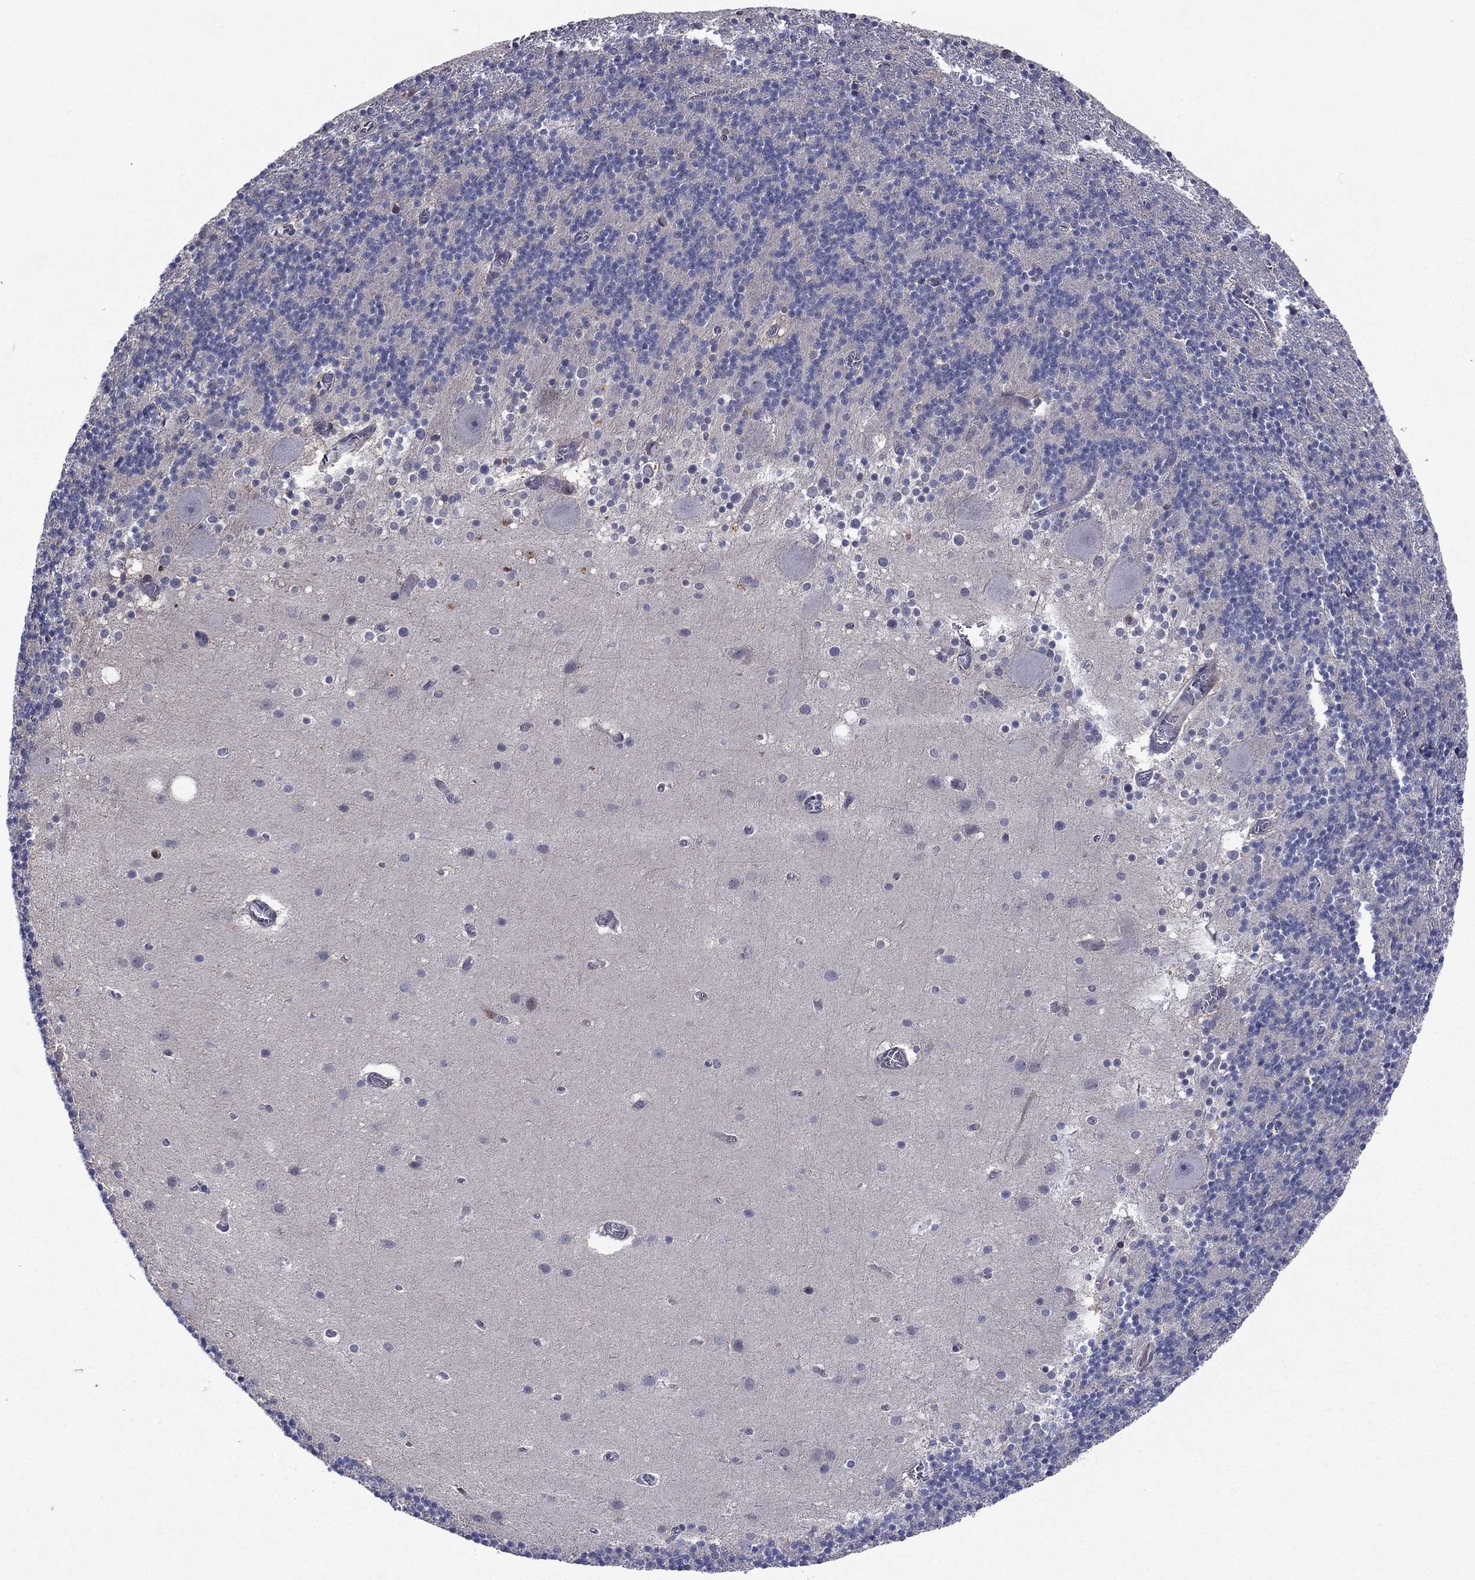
{"staining": {"intensity": "negative", "quantity": "none", "location": "none"}, "tissue": "cerebellum", "cell_type": "Cells in granular layer", "image_type": "normal", "snomed": [{"axis": "morphology", "description": "Normal tissue, NOS"}, {"axis": "topography", "description": "Cerebellum"}], "caption": "IHC micrograph of benign cerebellum stained for a protein (brown), which demonstrates no positivity in cells in granular layer. Brightfield microscopy of immunohistochemistry stained with DAB (brown) and hematoxylin (blue), captured at high magnification.", "gene": "MSRB1", "patient": {"sex": "male", "age": 70}}